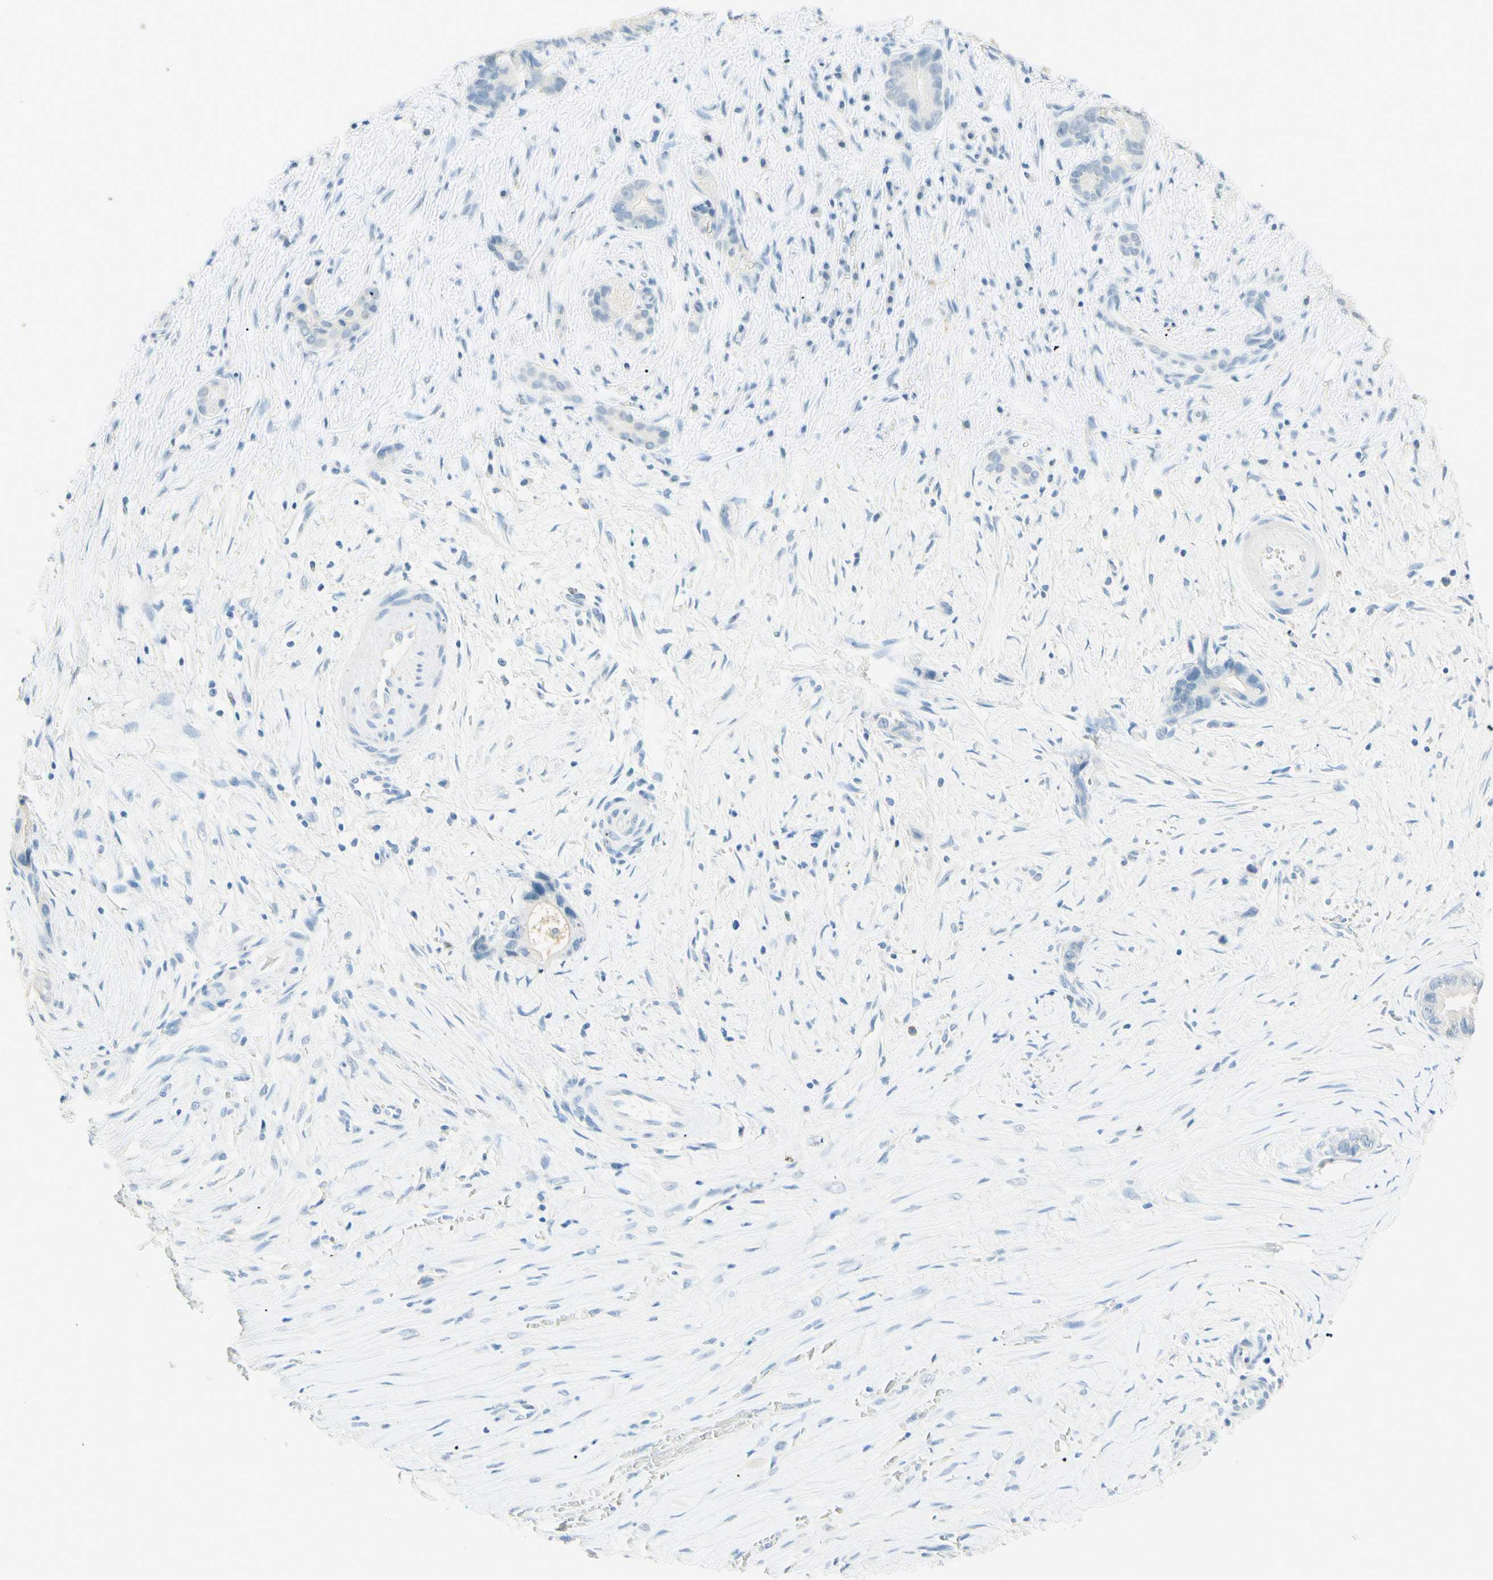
{"staining": {"intensity": "negative", "quantity": "none", "location": "none"}, "tissue": "liver cancer", "cell_type": "Tumor cells", "image_type": "cancer", "snomed": [{"axis": "morphology", "description": "Cholangiocarcinoma"}, {"axis": "topography", "description": "Liver"}], "caption": "Immunohistochemistry of liver cancer demonstrates no expression in tumor cells.", "gene": "TMEM132D", "patient": {"sex": "female", "age": 55}}